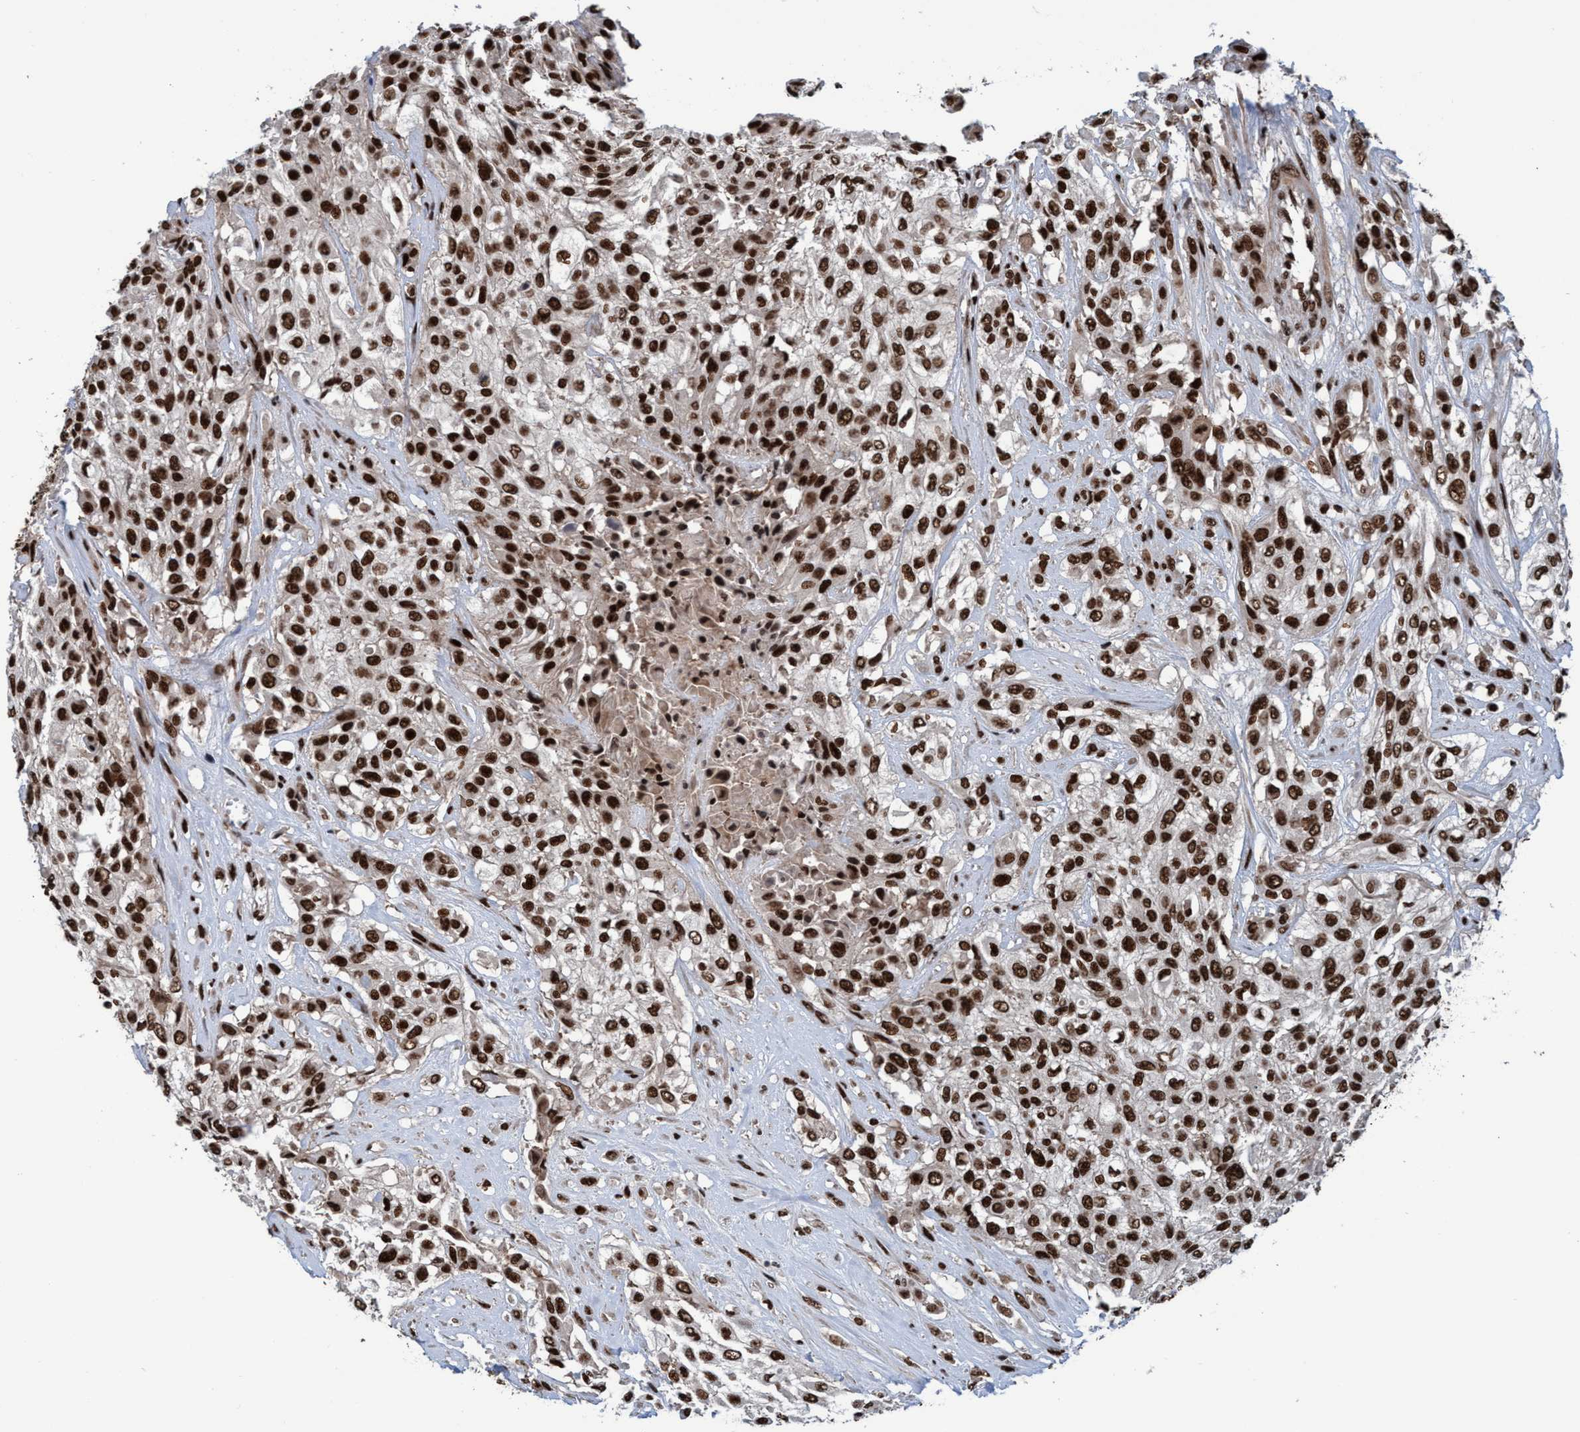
{"staining": {"intensity": "strong", "quantity": ">75%", "location": "nuclear"}, "tissue": "urothelial cancer", "cell_type": "Tumor cells", "image_type": "cancer", "snomed": [{"axis": "morphology", "description": "Urothelial carcinoma, High grade"}, {"axis": "topography", "description": "Urinary bladder"}], "caption": "A brown stain labels strong nuclear expression of a protein in human urothelial cancer tumor cells. Nuclei are stained in blue.", "gene": "TOPBP1", "patient": {"sex": "male", "age": 57}}